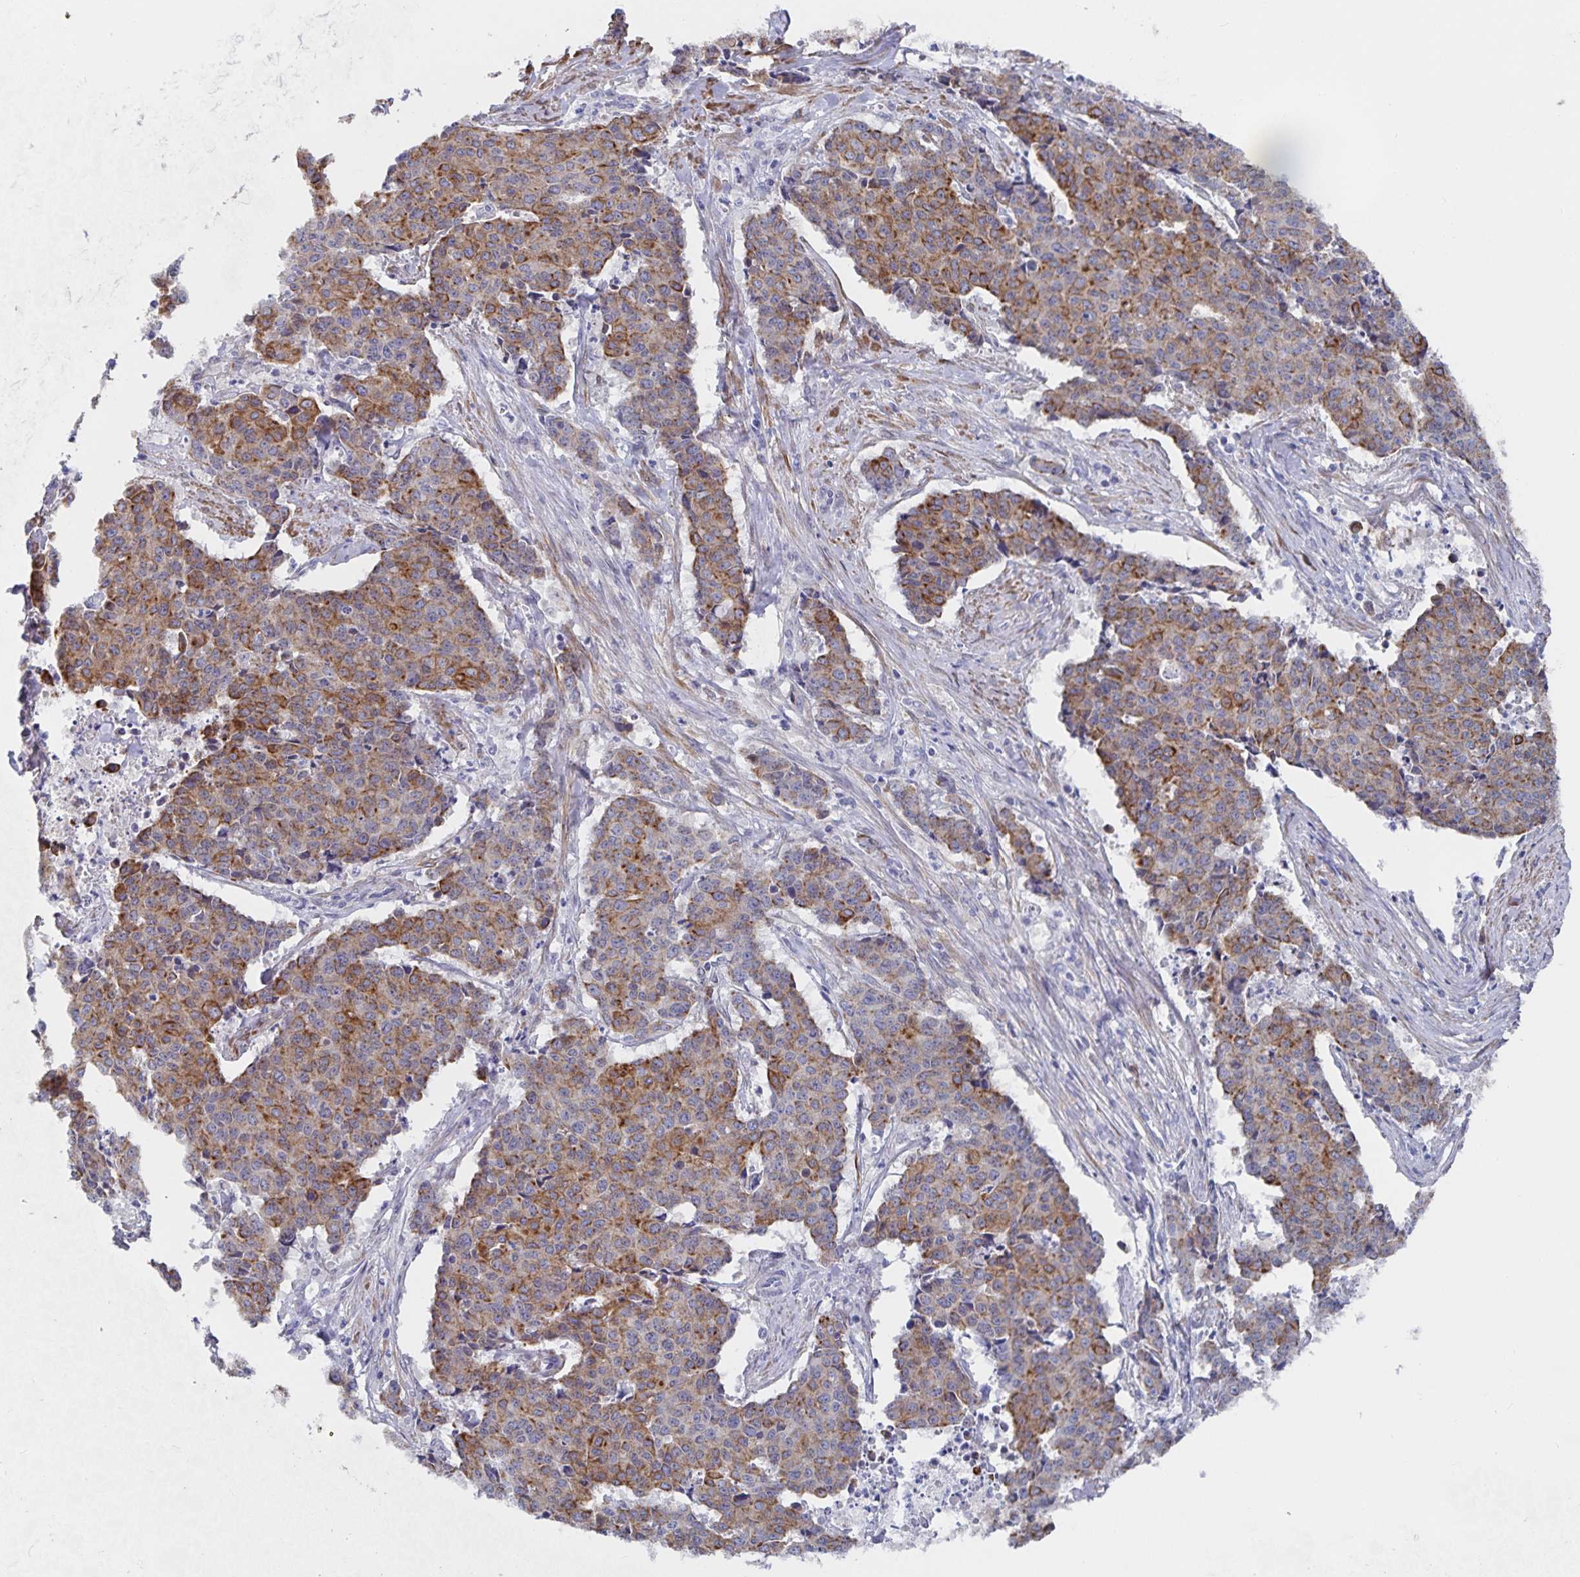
{"staining": {"intensity": "moderate", "quantity": ">75%", "location": "cytoplasmic/membranous"}, "tissue": "cervical cancer", "cell_type": "Tumor cells", "image_type": "cancer", "snomed": [{"axis": "morphology", "description": "Squamous cell carcinoma, NOS"}, {"axis": "topography", "description": "Cervix"}], "caption": "A medium amount of moderate cytoplasmic/membranous staining is present in about >75% of tumor cells in cervical cancer tissue.", "gene": "ZIK1", "patient": {"sex": "female", "age": 28}}